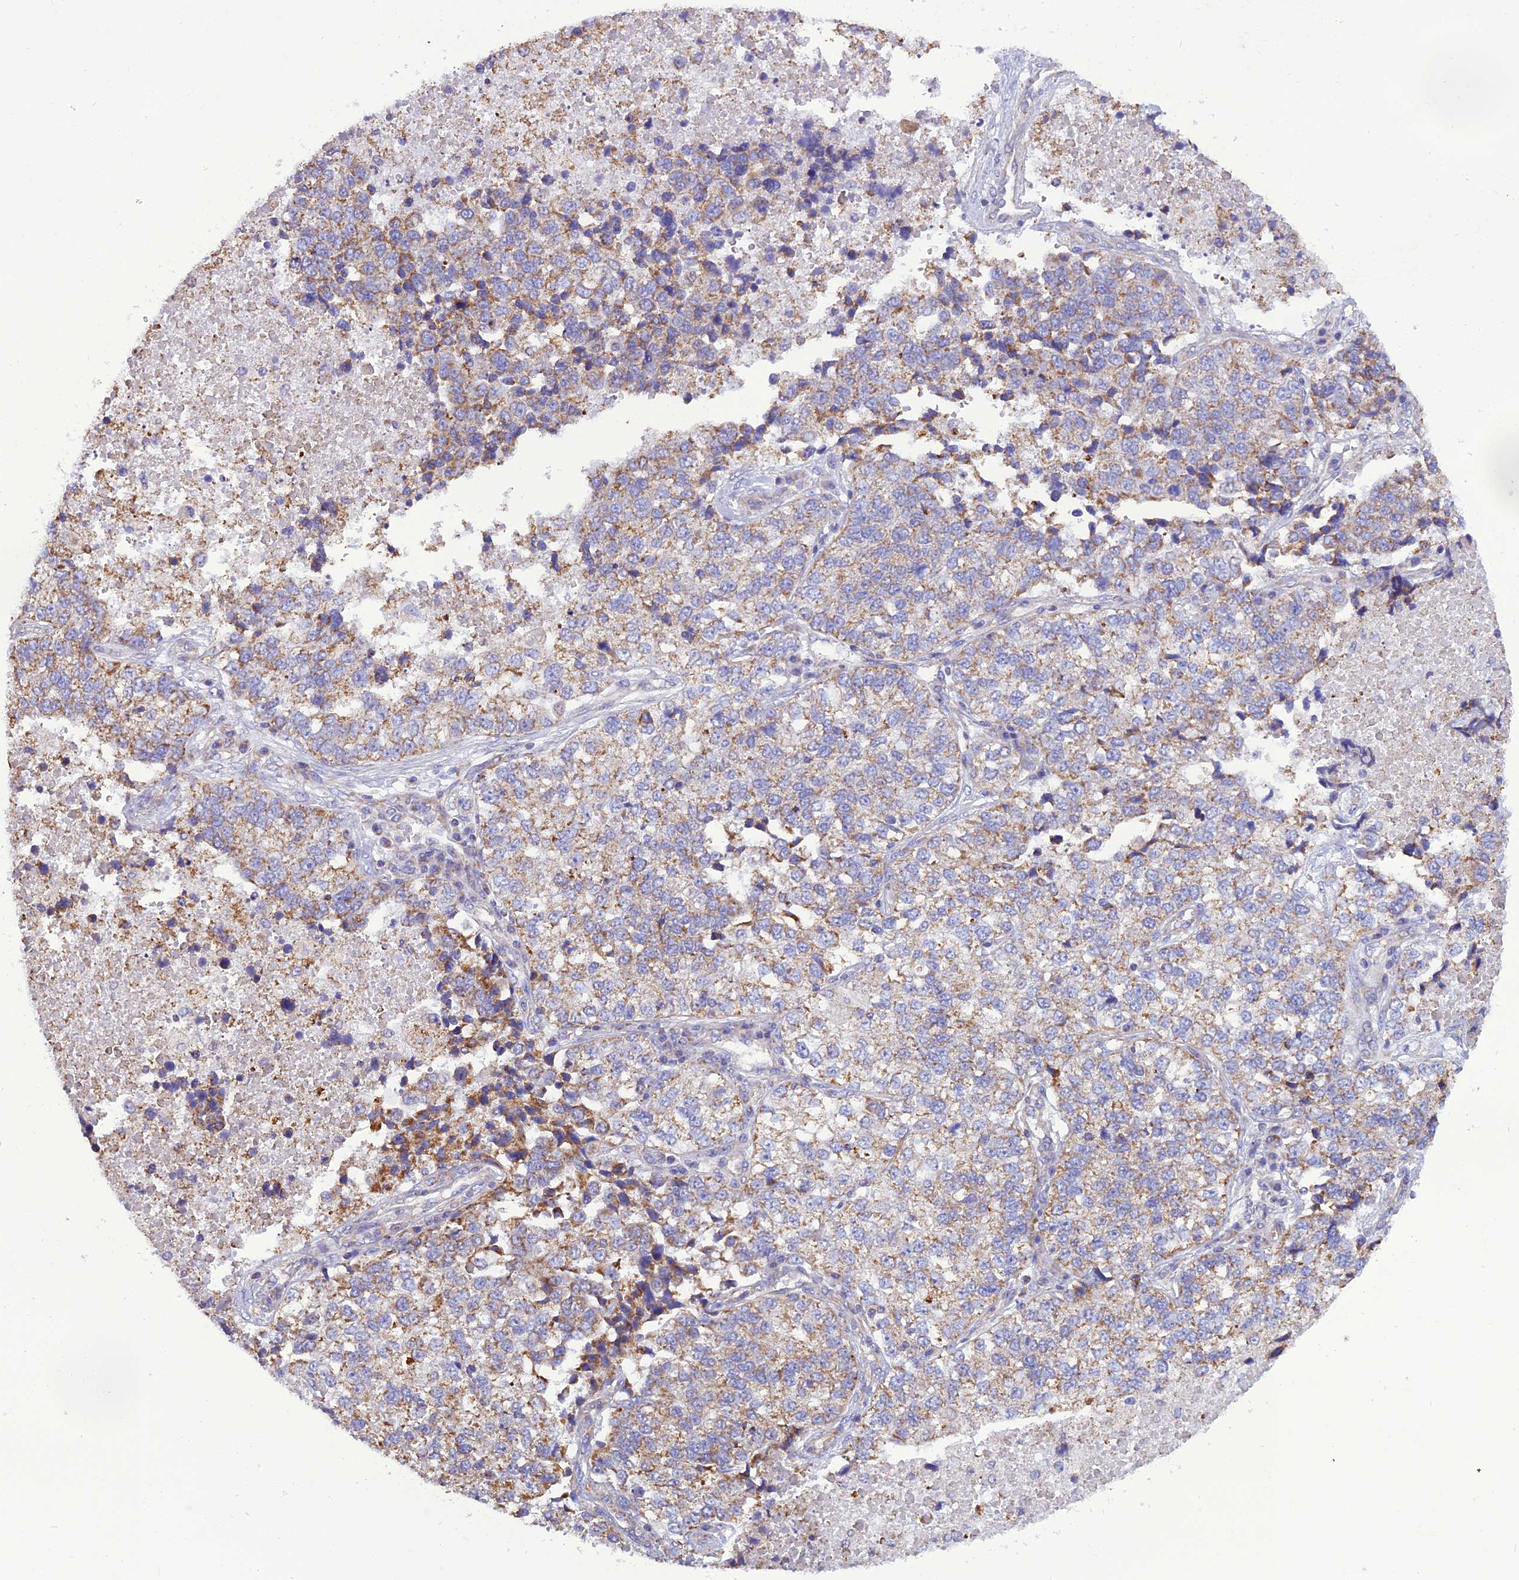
{"staining": {"intensity": "moderate", "quantity": ">75%", "location": "cytoplasmic/membranous"}, "tissue": "lung cancer", "cell_type": "Tumor cells", "image_type": "cancer", "snomed": [{"axis": "morphology", "description": "Adenocarcinoma, NOS"}, {"axis": "topography", "description": "Lung"}], "caption": "DAB immunohistochemical staining of human lung adenocarcinoma shows moderate cytoplasmic/membranous protein positivity in about >75% of tumor cells.", "gene": "GPD1", "patient": {"sex": "male", "age": 49}}